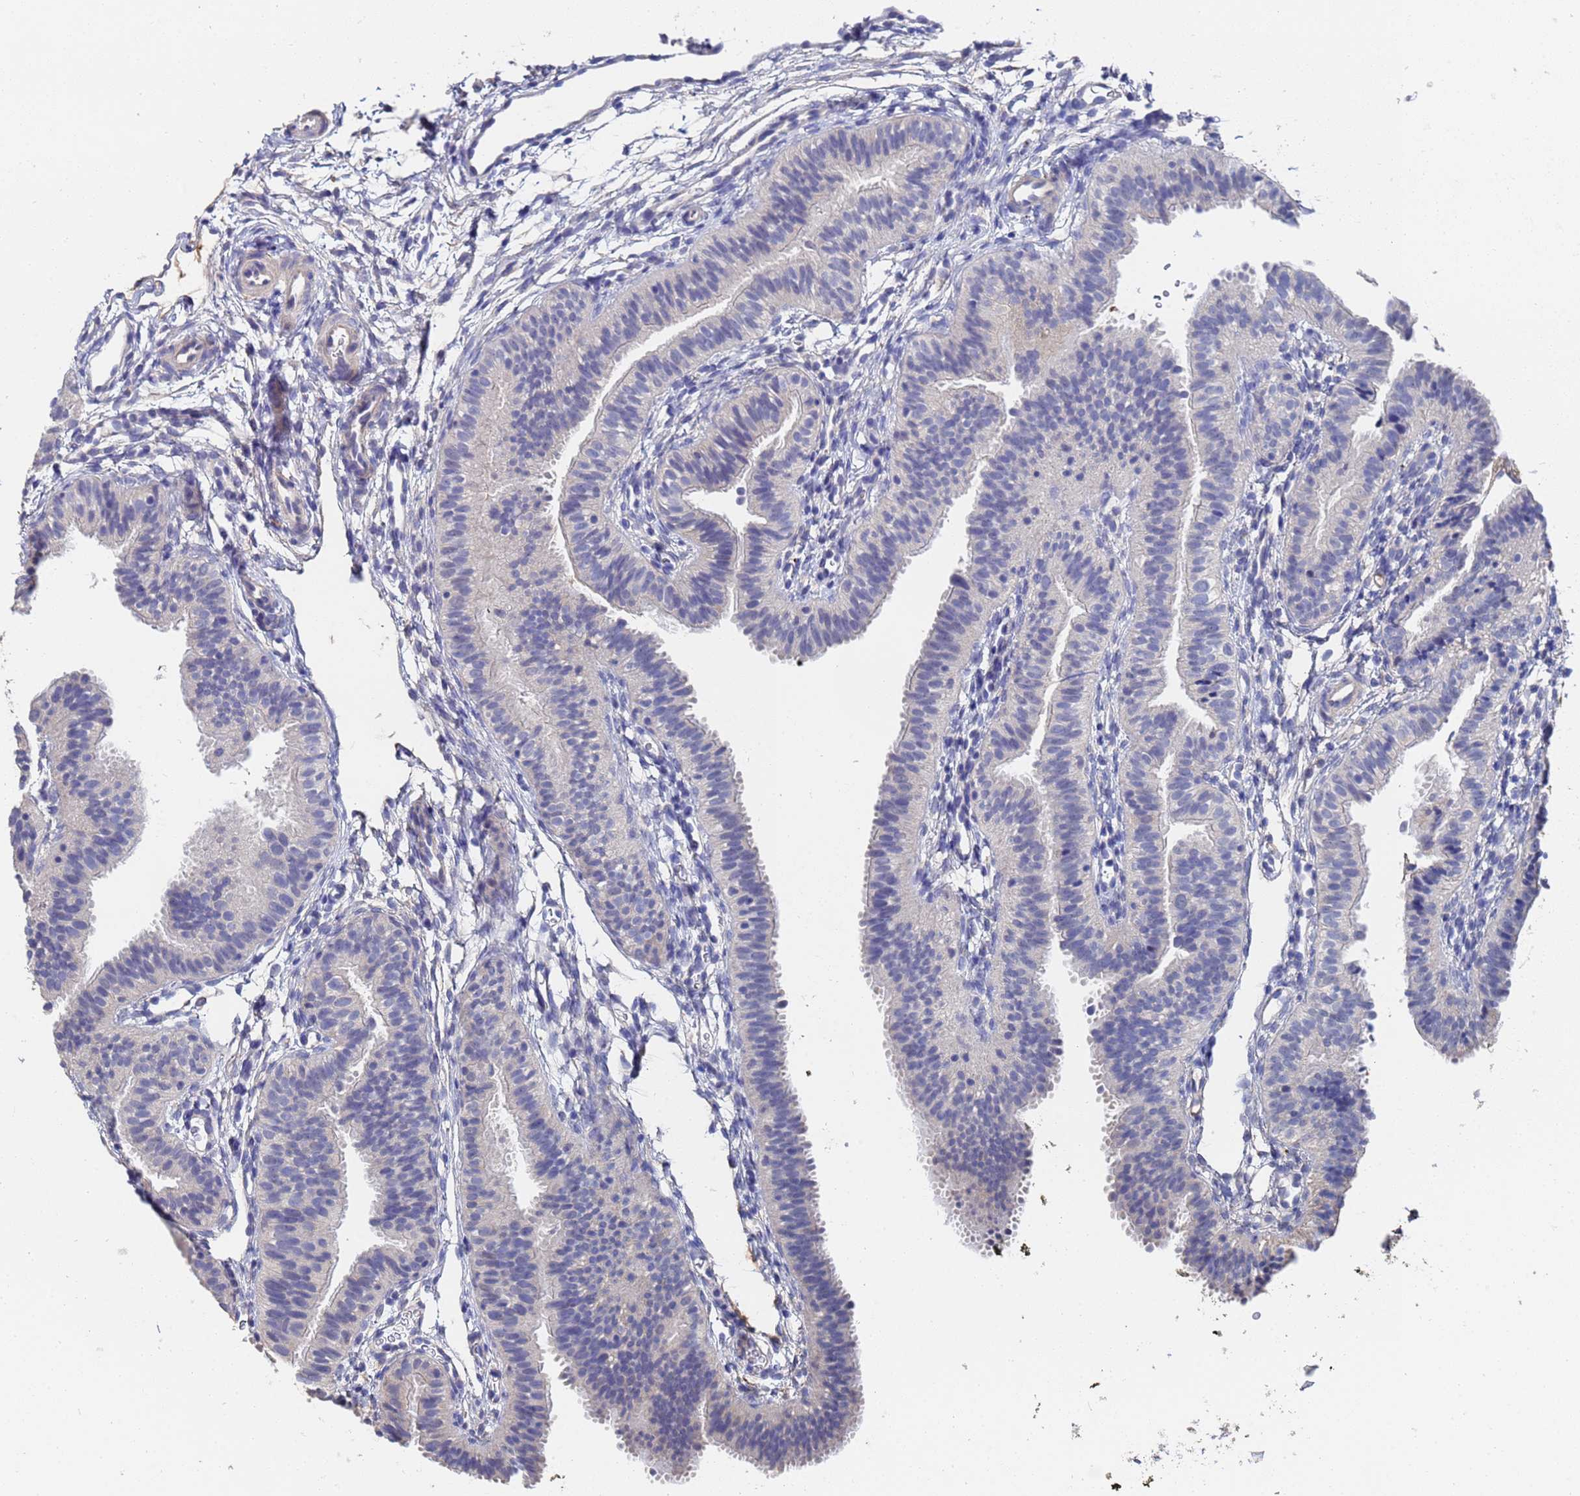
{"staining": {"intensity": "negative", "quantity": "none", "location": "none"}, "tissue": "fallopian tube", "cell_type": "Glandular cells", "image_type": "normal", "snomed": [{"axis": "morphology", "description": "Normal tissue, NOS"}, {"axis": "topography", "description": "Fallopian tube"}], "caption": "A micrograph of human fallopian tube is negative for staining in glandular cells. The staining is performed using DAB (3,3'-diaminobenzidine) brown chromogen with nuclei counter-stained in using hematoxylin.", "gene": "TCP10L", "patient": {"sex": "female", "age": 35}}